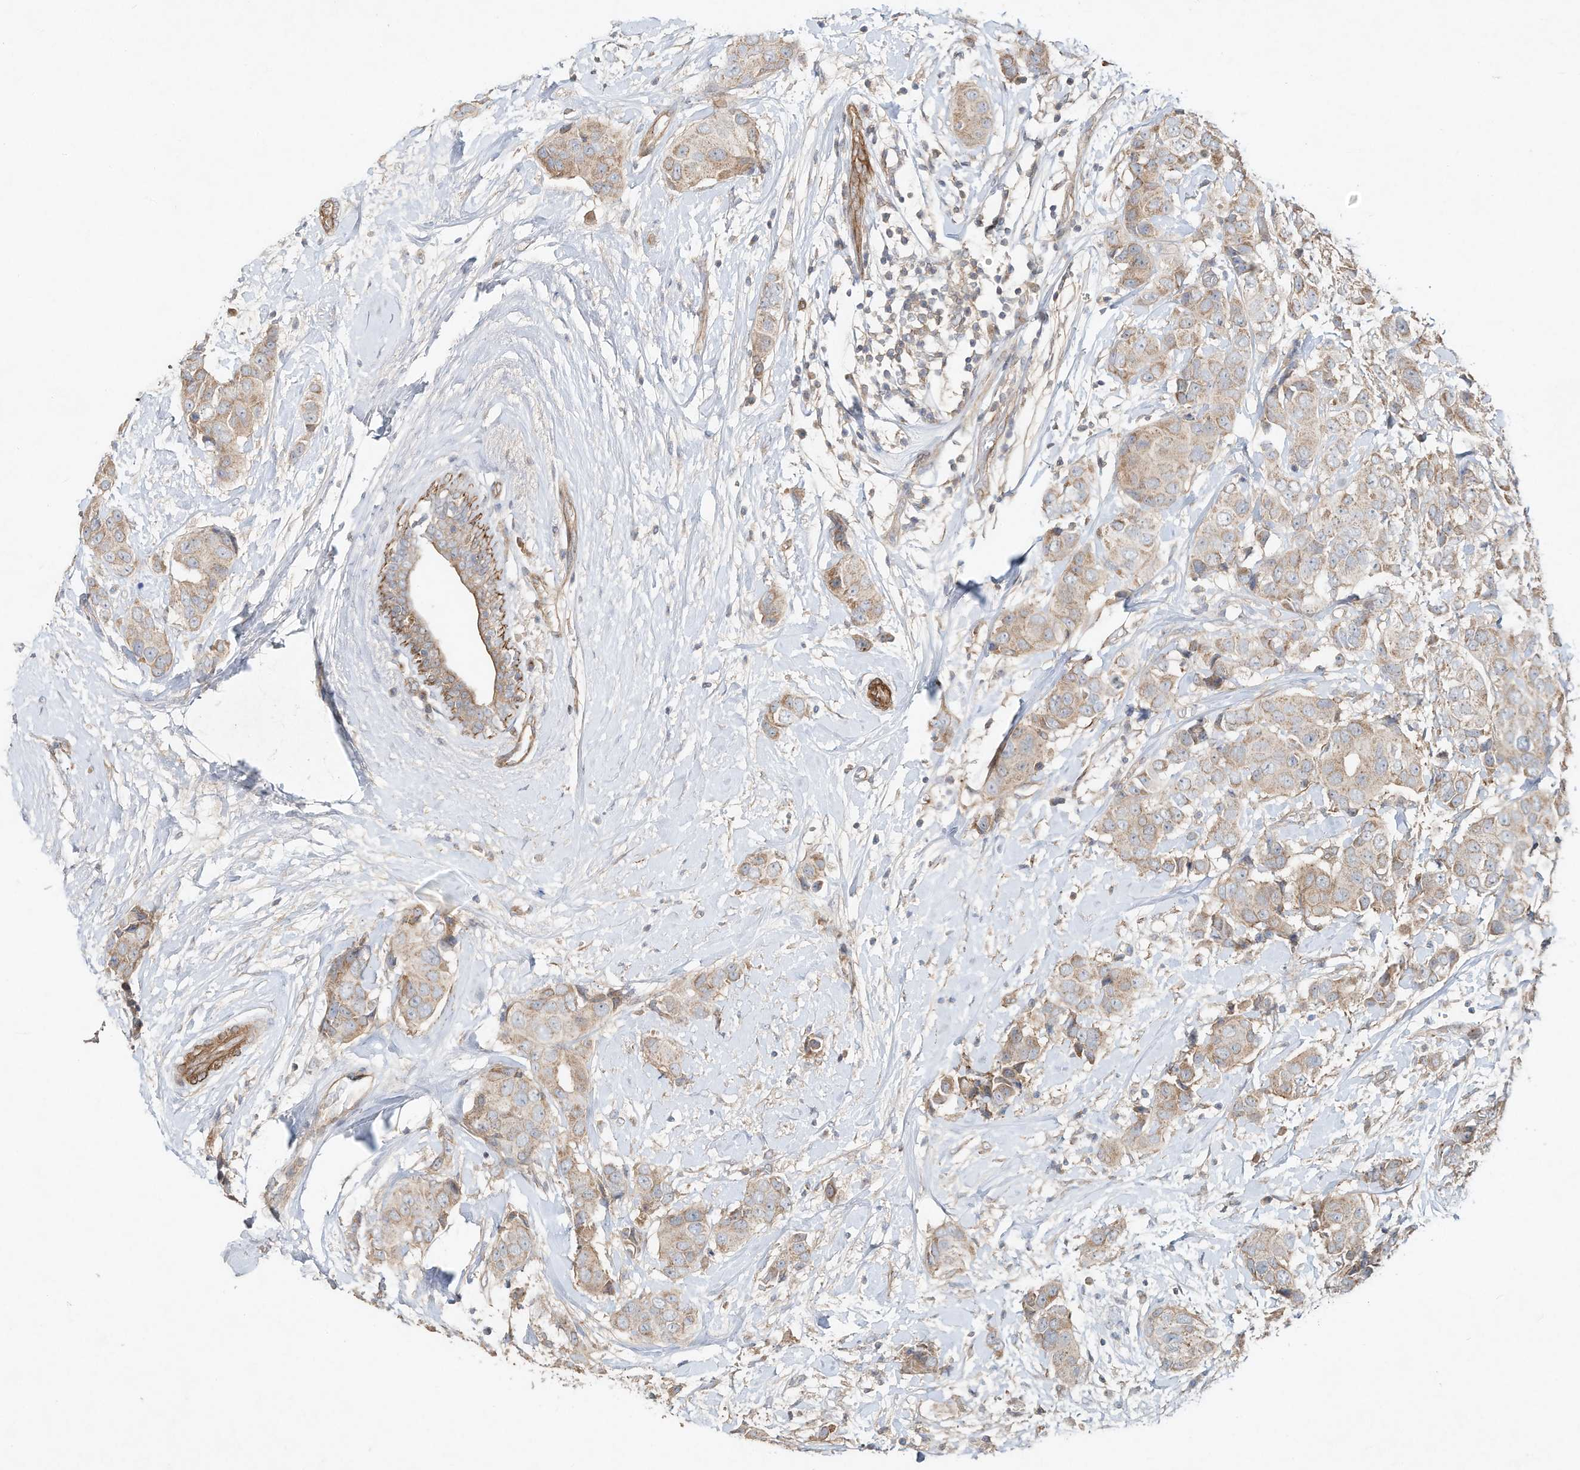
{"staining": {"intensity": "weak", "quantity": ">75%", "location": "cytoplasmic/membranous"}, "tissue": "breast cancer", "cell_type": "Tumor cells", "image_type": "cancer", "snomed": [{"axis": "morphology", "description": "Normal tissue, NOS"}, {"axis": "morphology", "description": "Duct carcinoma"}, {"axis": "topography", "description": "Breast"}], "caption": "Immunohistochemistry (IHC) (DAB) staining of human breast infiltrating ductal carcinoma displays weak cytoplasmic/membranous protein staining in approximately >75% of tumor cells. (brown staining indicates protein expression, while blue staining denotes nuclei).", "gene": "HTR5A", "patient": {"sex": "female", "age": 39}}